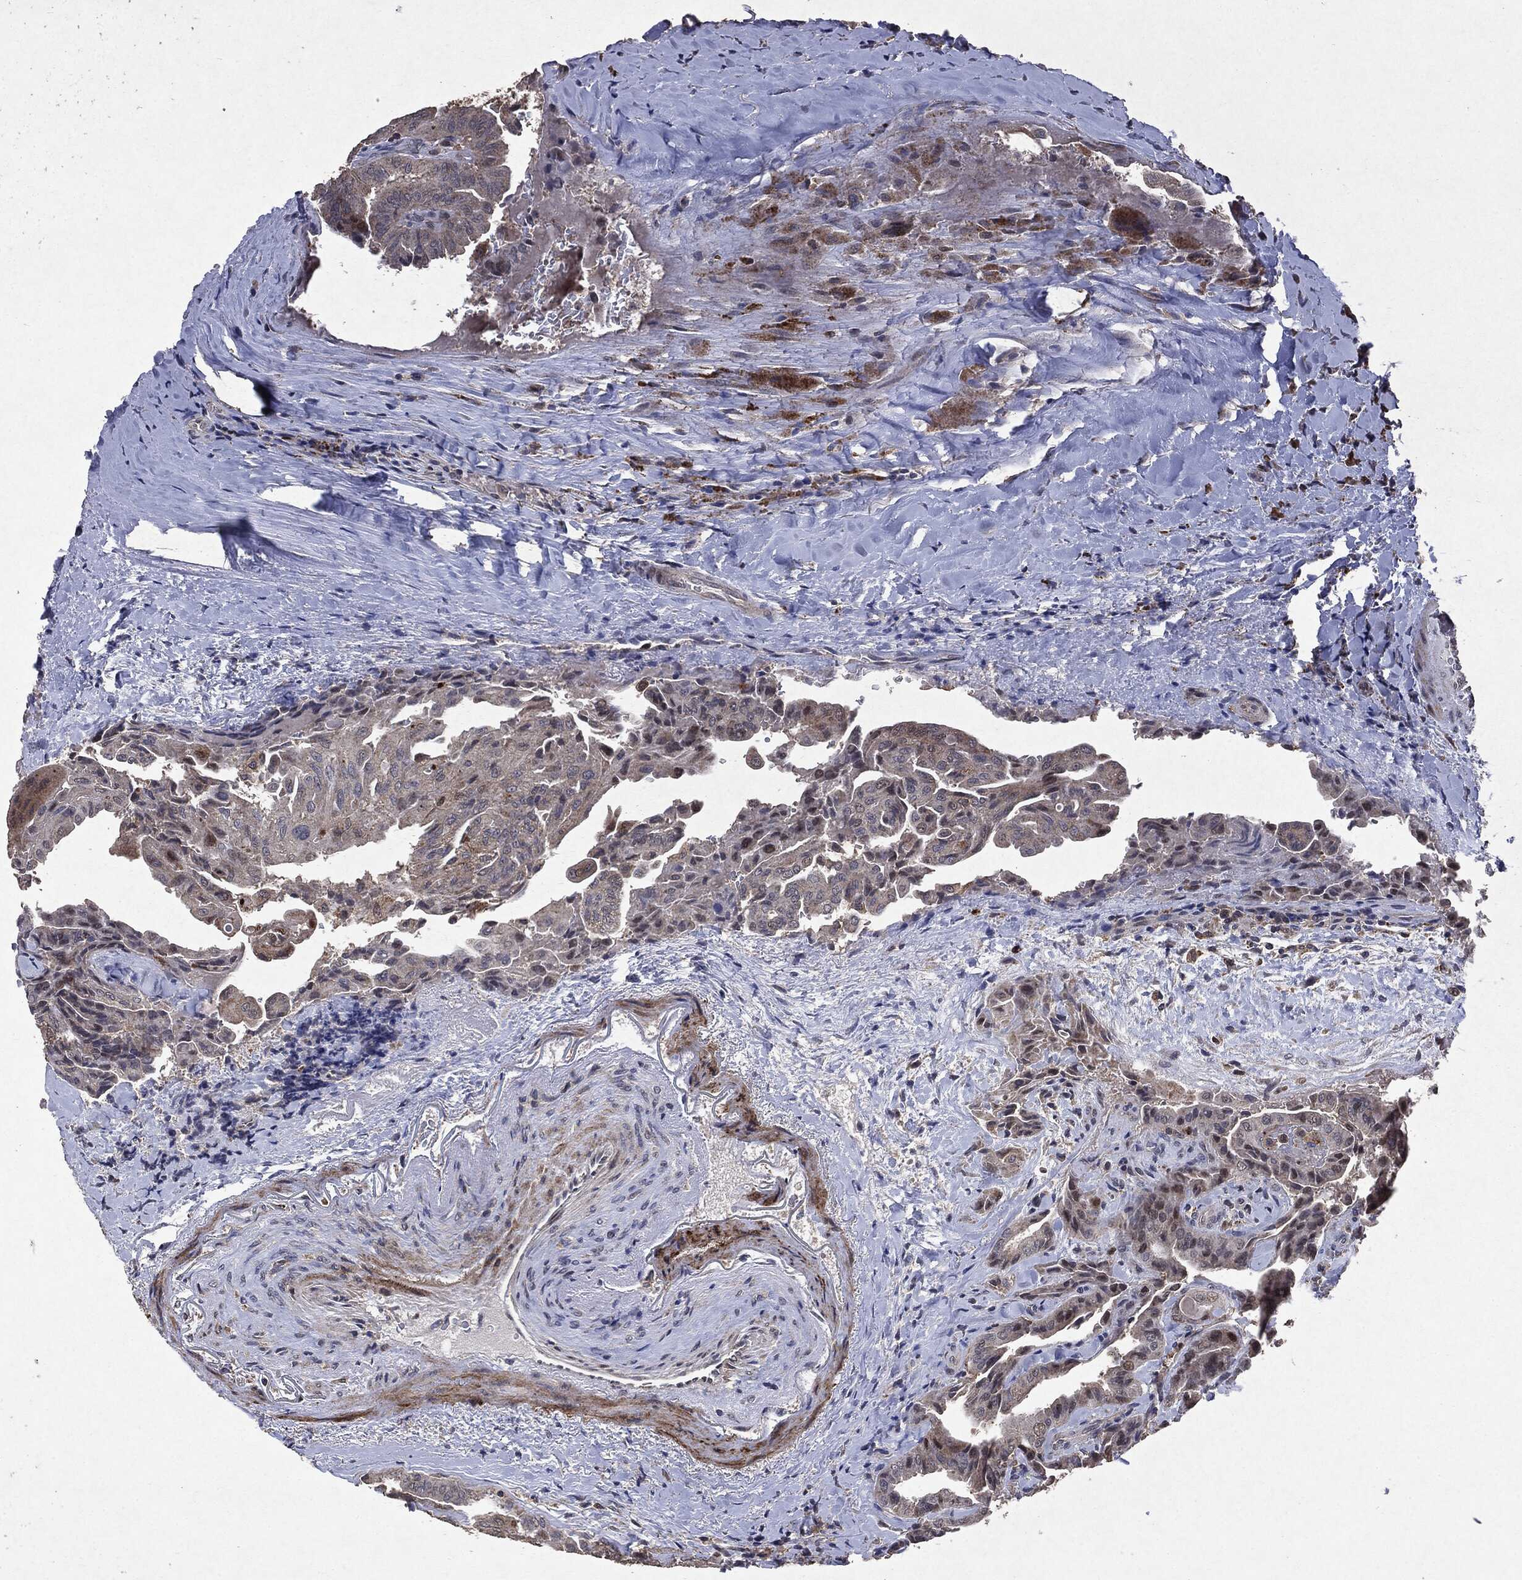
{"staining": {"intensity": "negative", "quantity": "none", "location": "none"}, "tissue": "thyroid cancer", "cell_type": "Tumor cells", "image_type": "cancer", "snomed": [{"axis": "morphology", "description": "Papillary adenocarcinoma, NOS"}, {"axis": "topography", "description": "Thyroid gland"}], "caption": "Tumor cells are negative for protein expression in human papillary adenocarcinoma (thyroid). (Stains: DAB (3,3'-diaminobenzidine) IHC with hematoxylin counter stain, Microscopy: brightfield microscopy at high magnification).", "gene": "PTEN", "patient": {"sex": "female", "age": 68}}